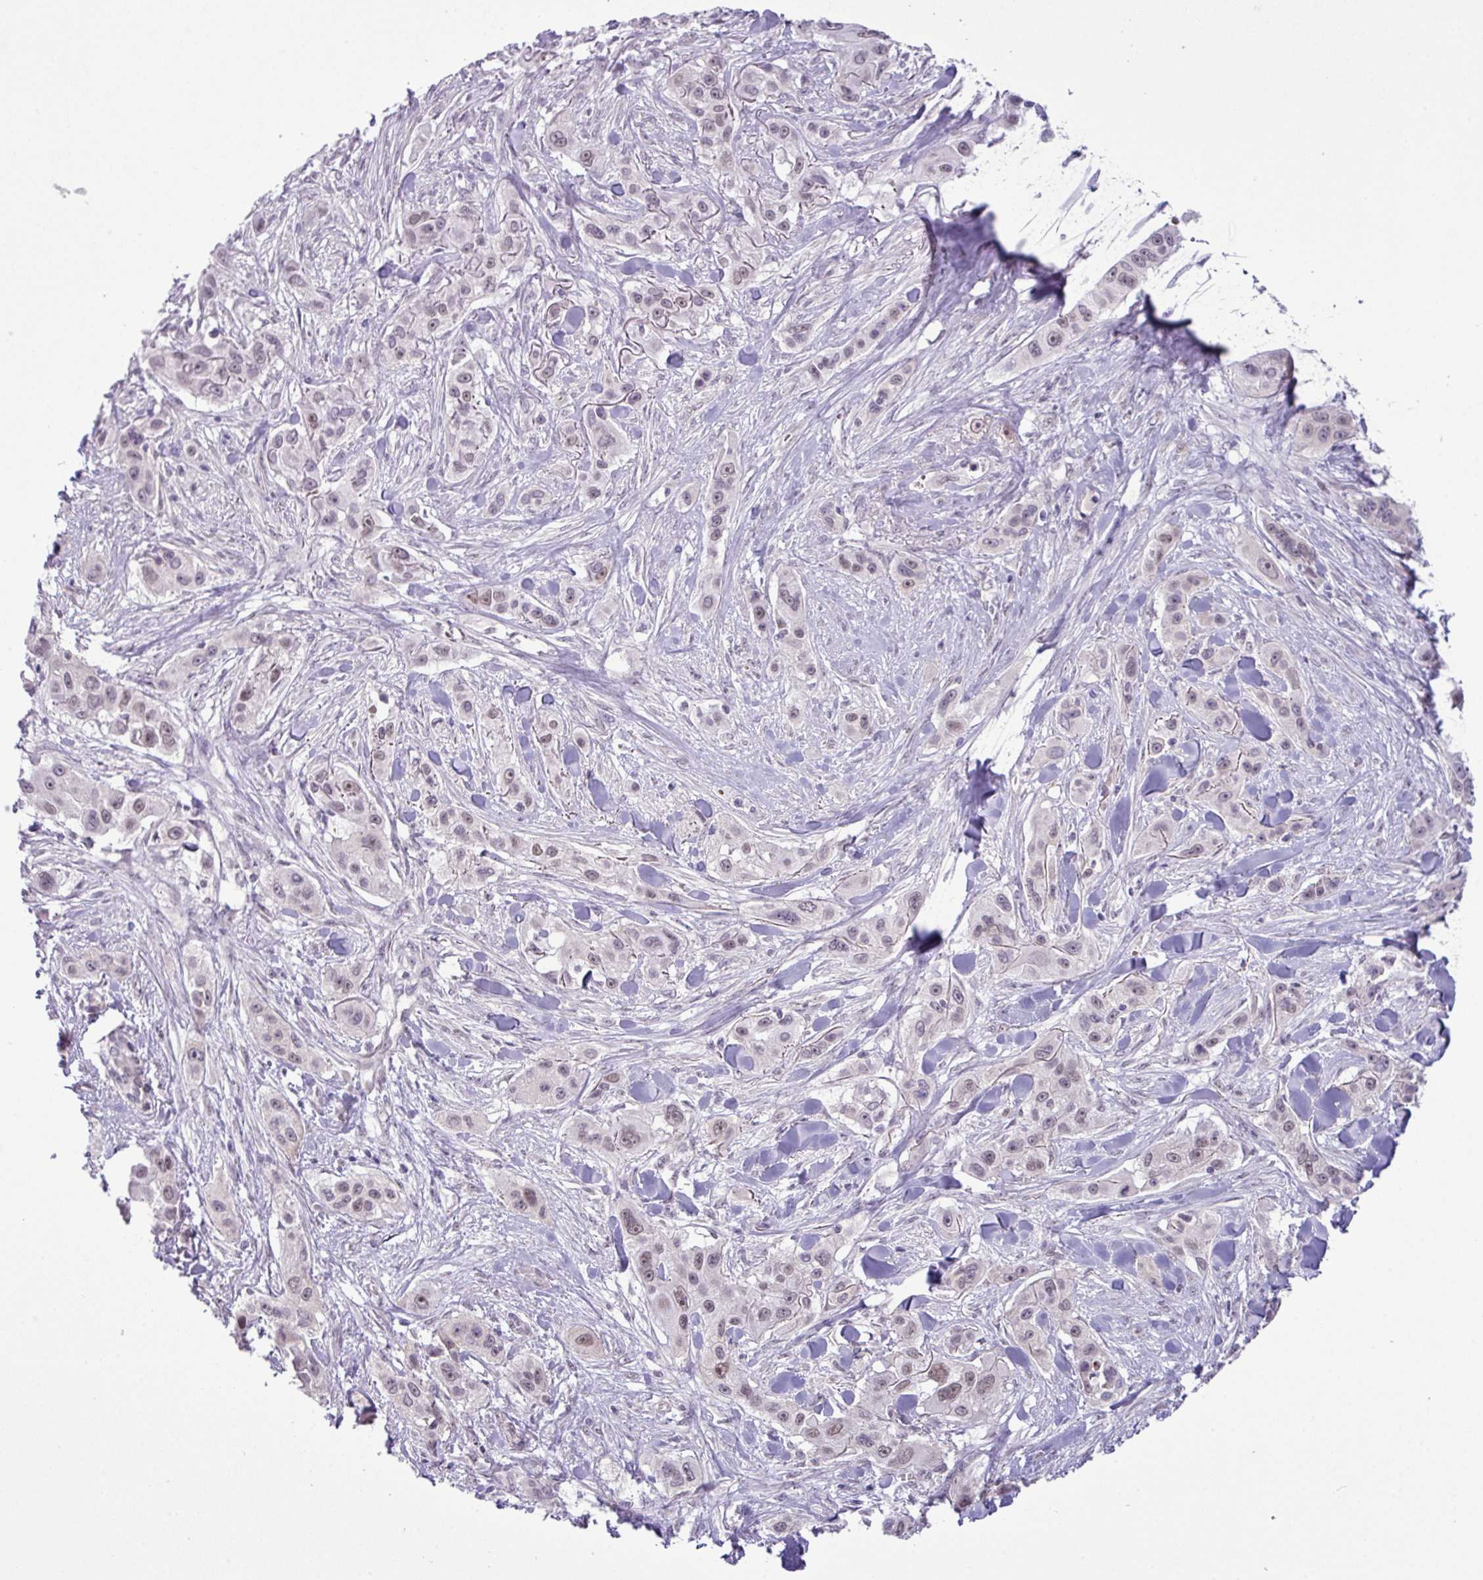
{"staining": {"intensity": "weak", "quantity": "25%-75%", "location": "nuclear"}, "tissue": "skin cancer", "cell_type": "Tumor cells", "image_type": "cancer", "snomed": [{"axis": "morphology", "description": "Squamous cell carcinoma, NOS"}, {"axis": "topography", "description": "Skin"}], "caption": "Immunohistochemistry photomicrograph of human skin cancer stained for a protein (brown), which demonstrates low levels of weak nuclear positivity in approximately 25%-75% of tumor cells.", "gene": "MAK16", "patient": {"sex": "male", "age": 63}}